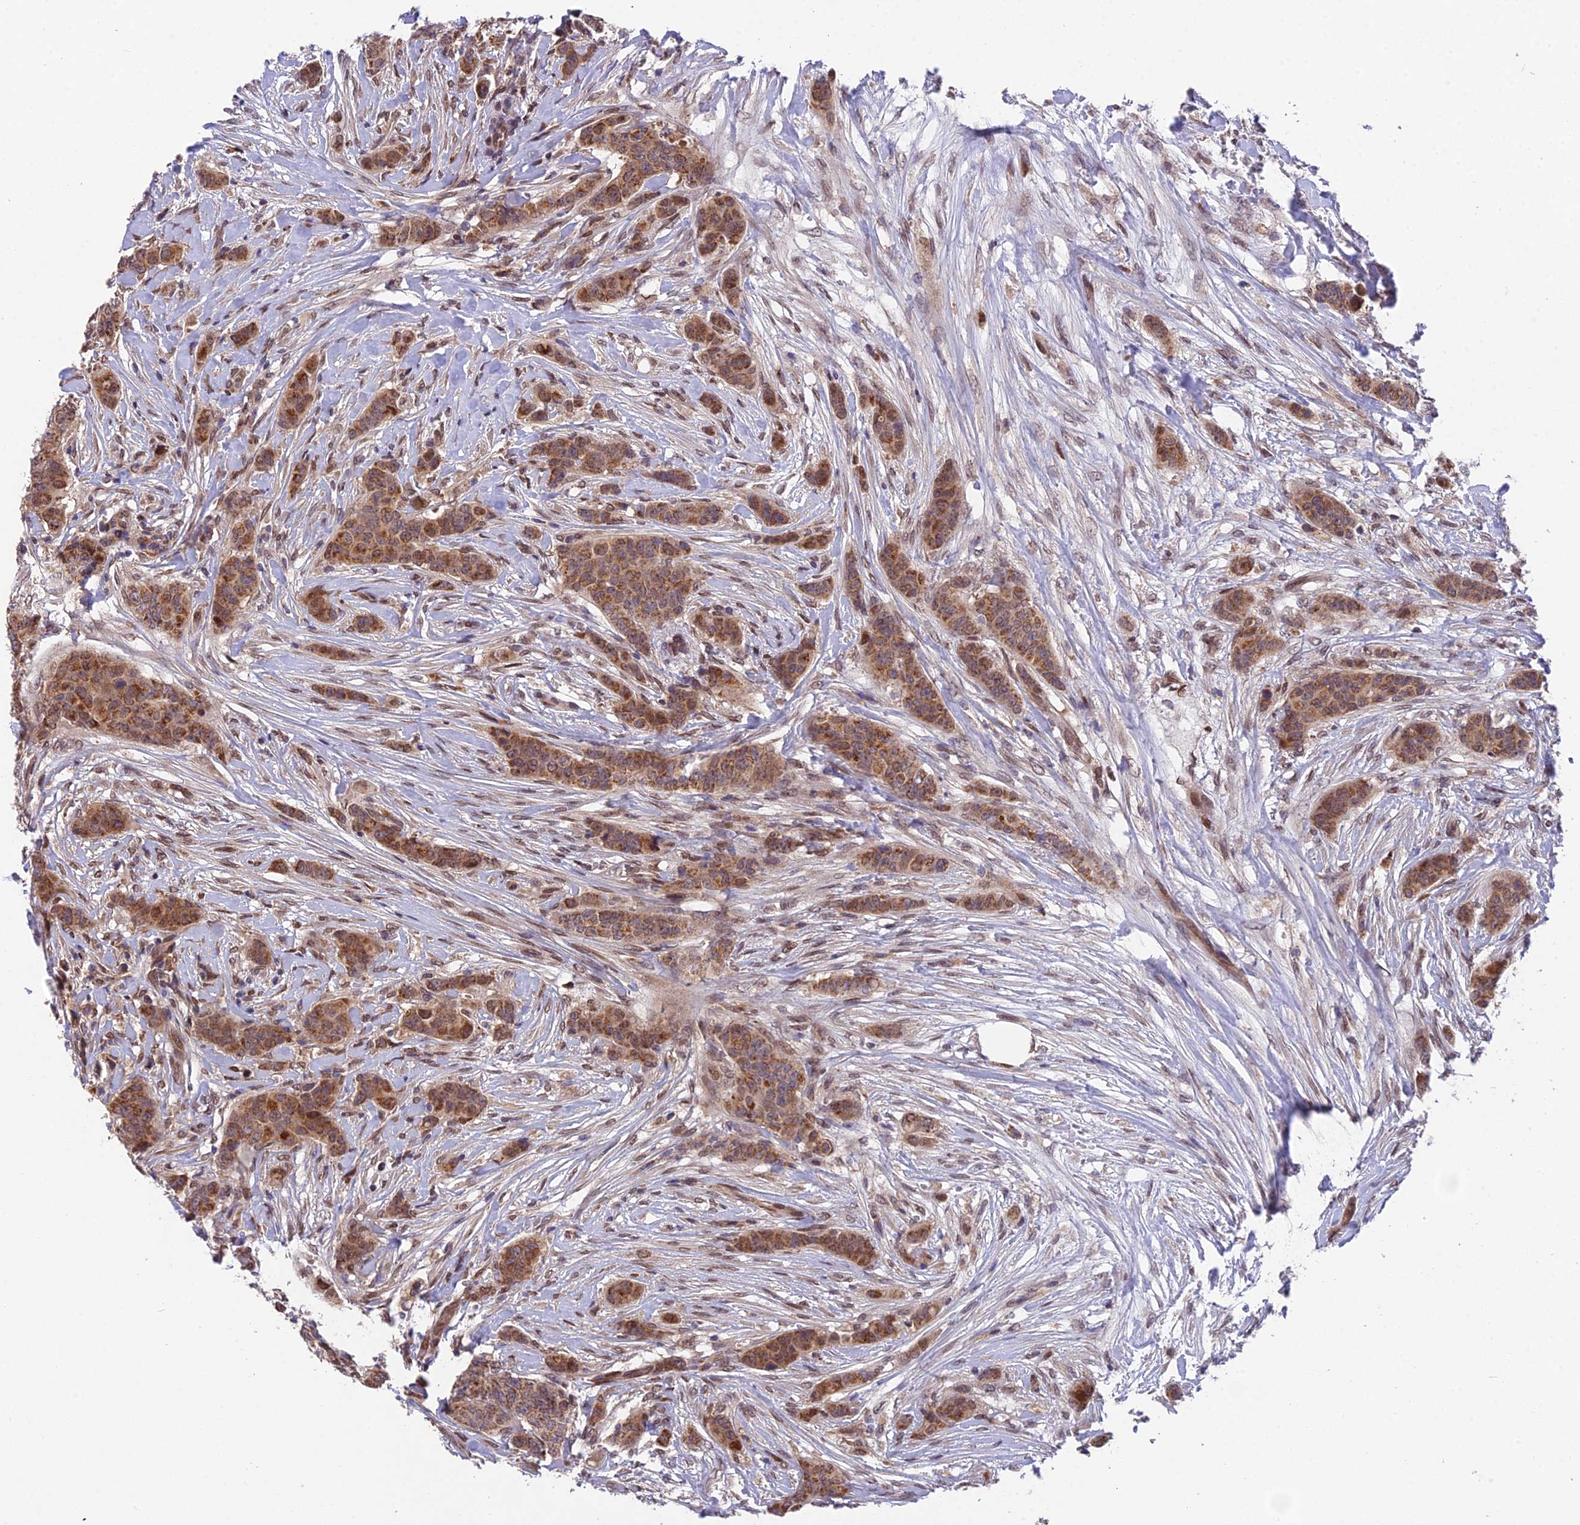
{"staining": {"intensity": "moderate", "quantity": ">75%", "location": "cytoplasmic/membranous"}, "tissue": "breast cancer", "cell_type": "Tumor cells", "image_type": "cancer", "snomed": [{"axis": "morphology", "description": "Duct carcinoma"}, {"axis": "topography", "description": "Breast"}], "caption": "IHC (DAB) staining of invasive ductal carcinoma (breast) demonstrates moderate cytoplasmic/membranous protein staining in about >75% of tumor cells.", "gene": "CYP2R1", "patient": {"sex": "female", "age": 40}}